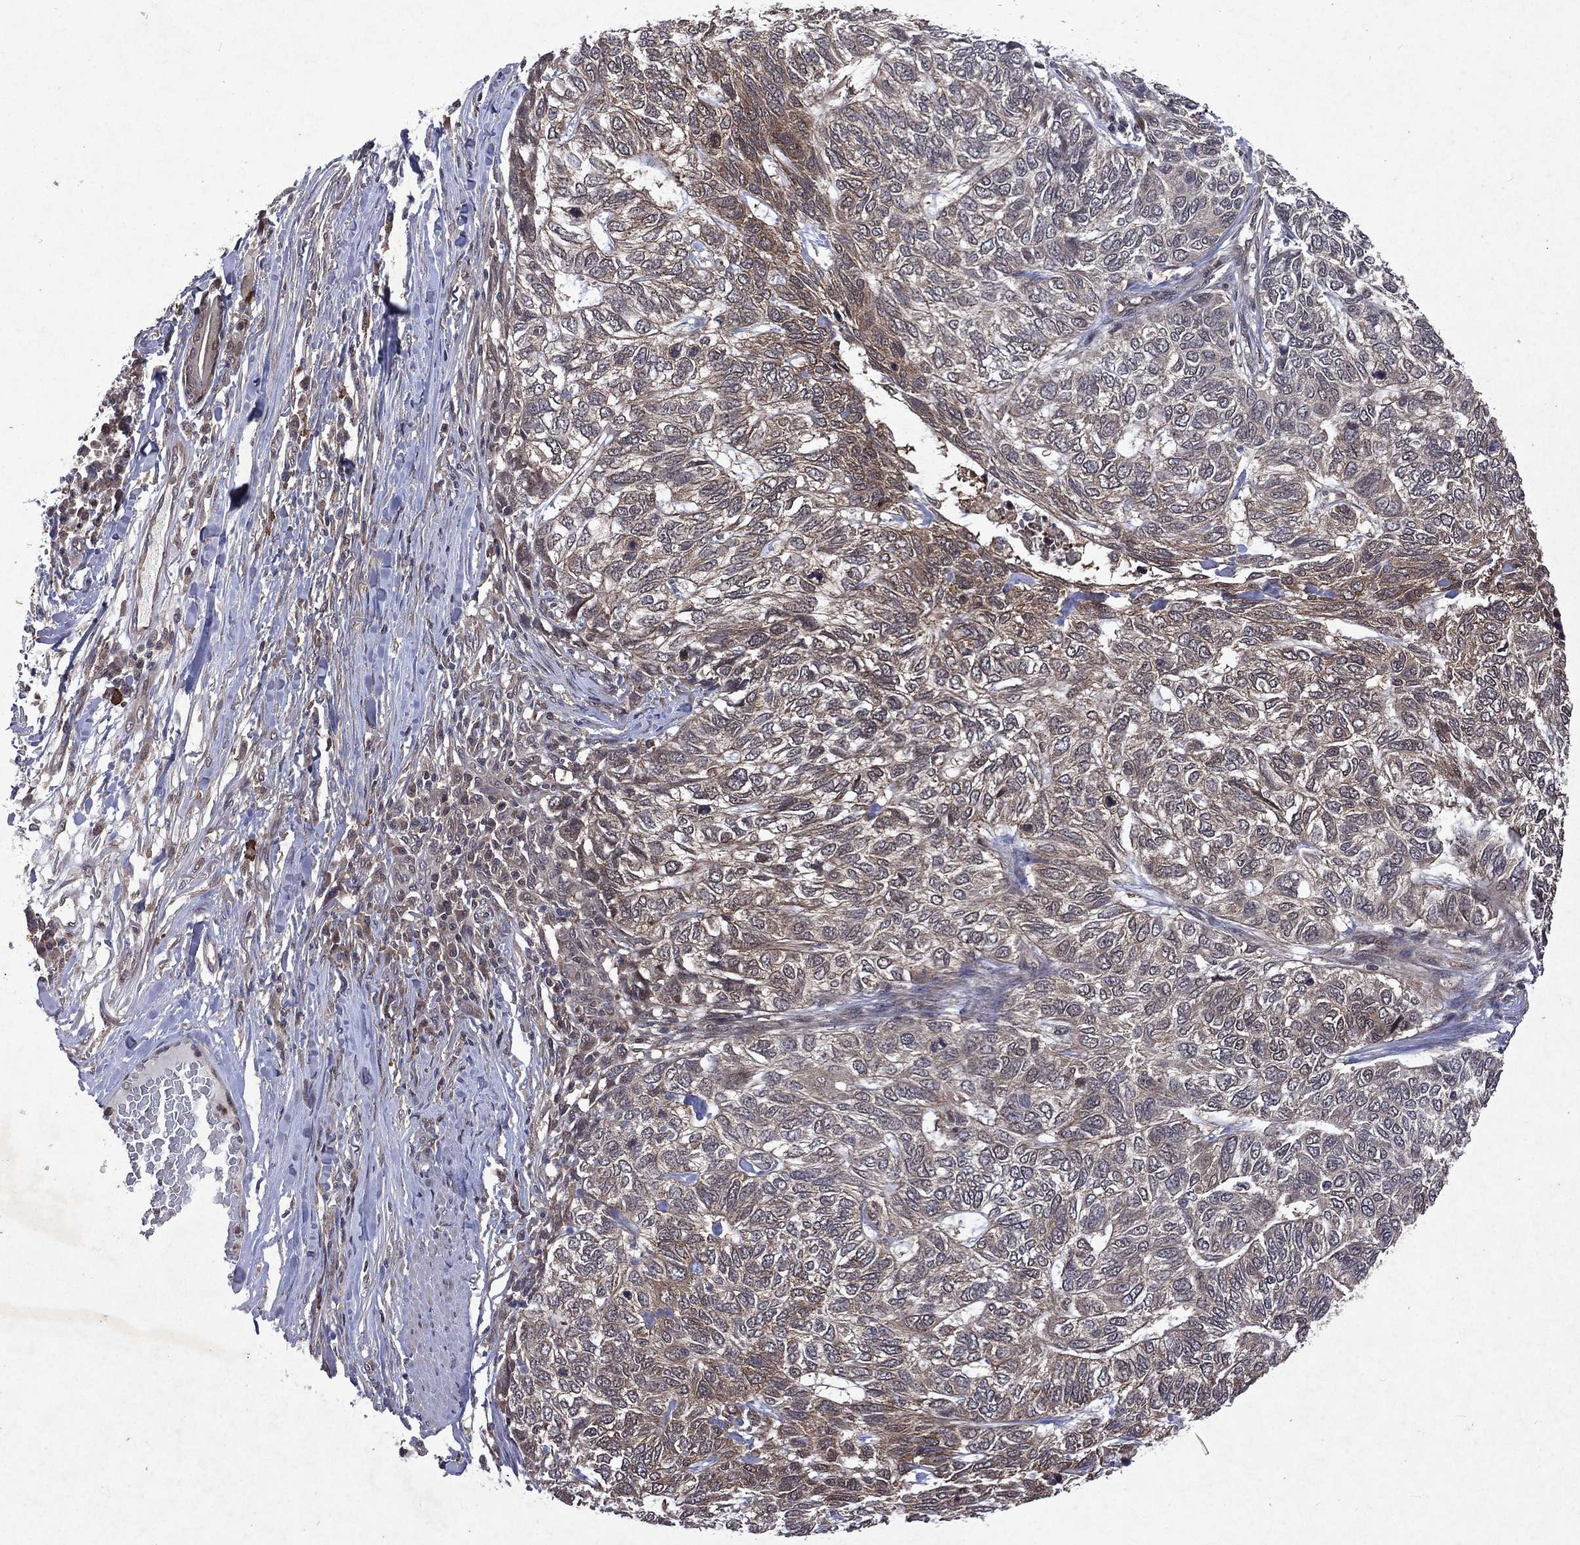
{"staining": {"intensity": "weak", "quantity": "<25%", "location": "cytoplasmic/membranous"}, "tissue": "skin cancer", "cell_type": "Tumor cells", "image_type": "cancer", "snomed": [{"axis": "morphology", "description": "Basal cell carcinoma"}, {"axis": "topography", "description": "Skin"}], "caption": "Photomicrograph shows no protein expression in tumor cells of skin cancer (basal cell carcinoma) tissue.", "gene": "MTAP", "patient": {"sex": "female", "age": 65}}